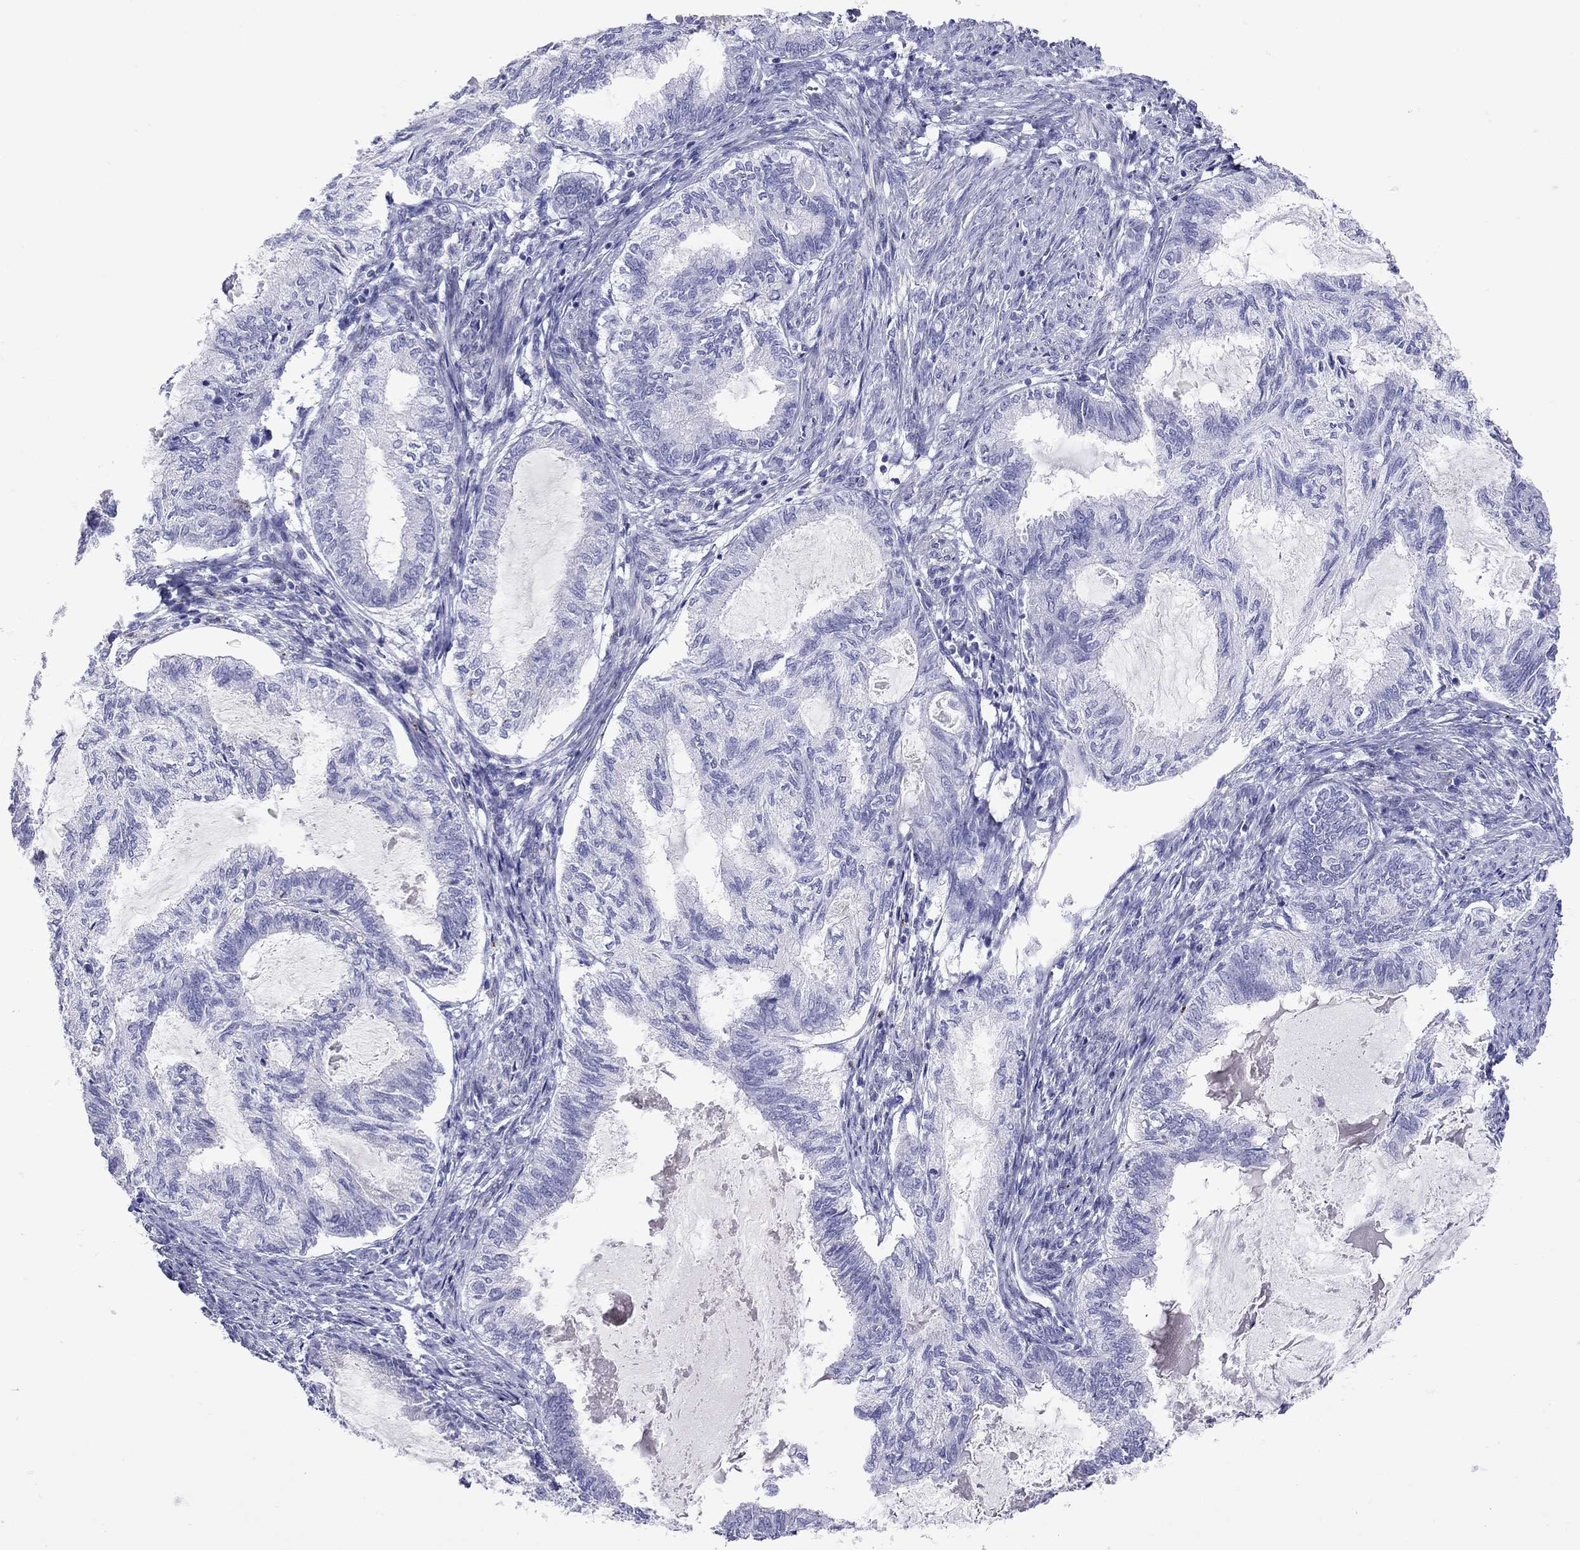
{"staining": {"intensity": "negative", "quantity": "none", "location": "none"}, "tissue": "endometrial cancer", "cell_type": "Tumor cells", "image_type": "cancer", "snomed": [{"axis": "morphology", "description": "Adenocarcinoma, NOS"}, {"axis": "topography", "description": "Endometrium"}], "caption": "Immunohistochemistry image of human endometrial cancer (adenocarcinoma) stained for a protein (brown), which demonstrates no expression in tumor cells. The staining was performed using DAB (3,3'-diaminobenzidine) to visualize the protein expression in brown, while the nuclei were stained in blue with hematoxylin (Magnification: 20x).", "gene": "GRIA2", "patient": {"sex": "female", "age": 86}}